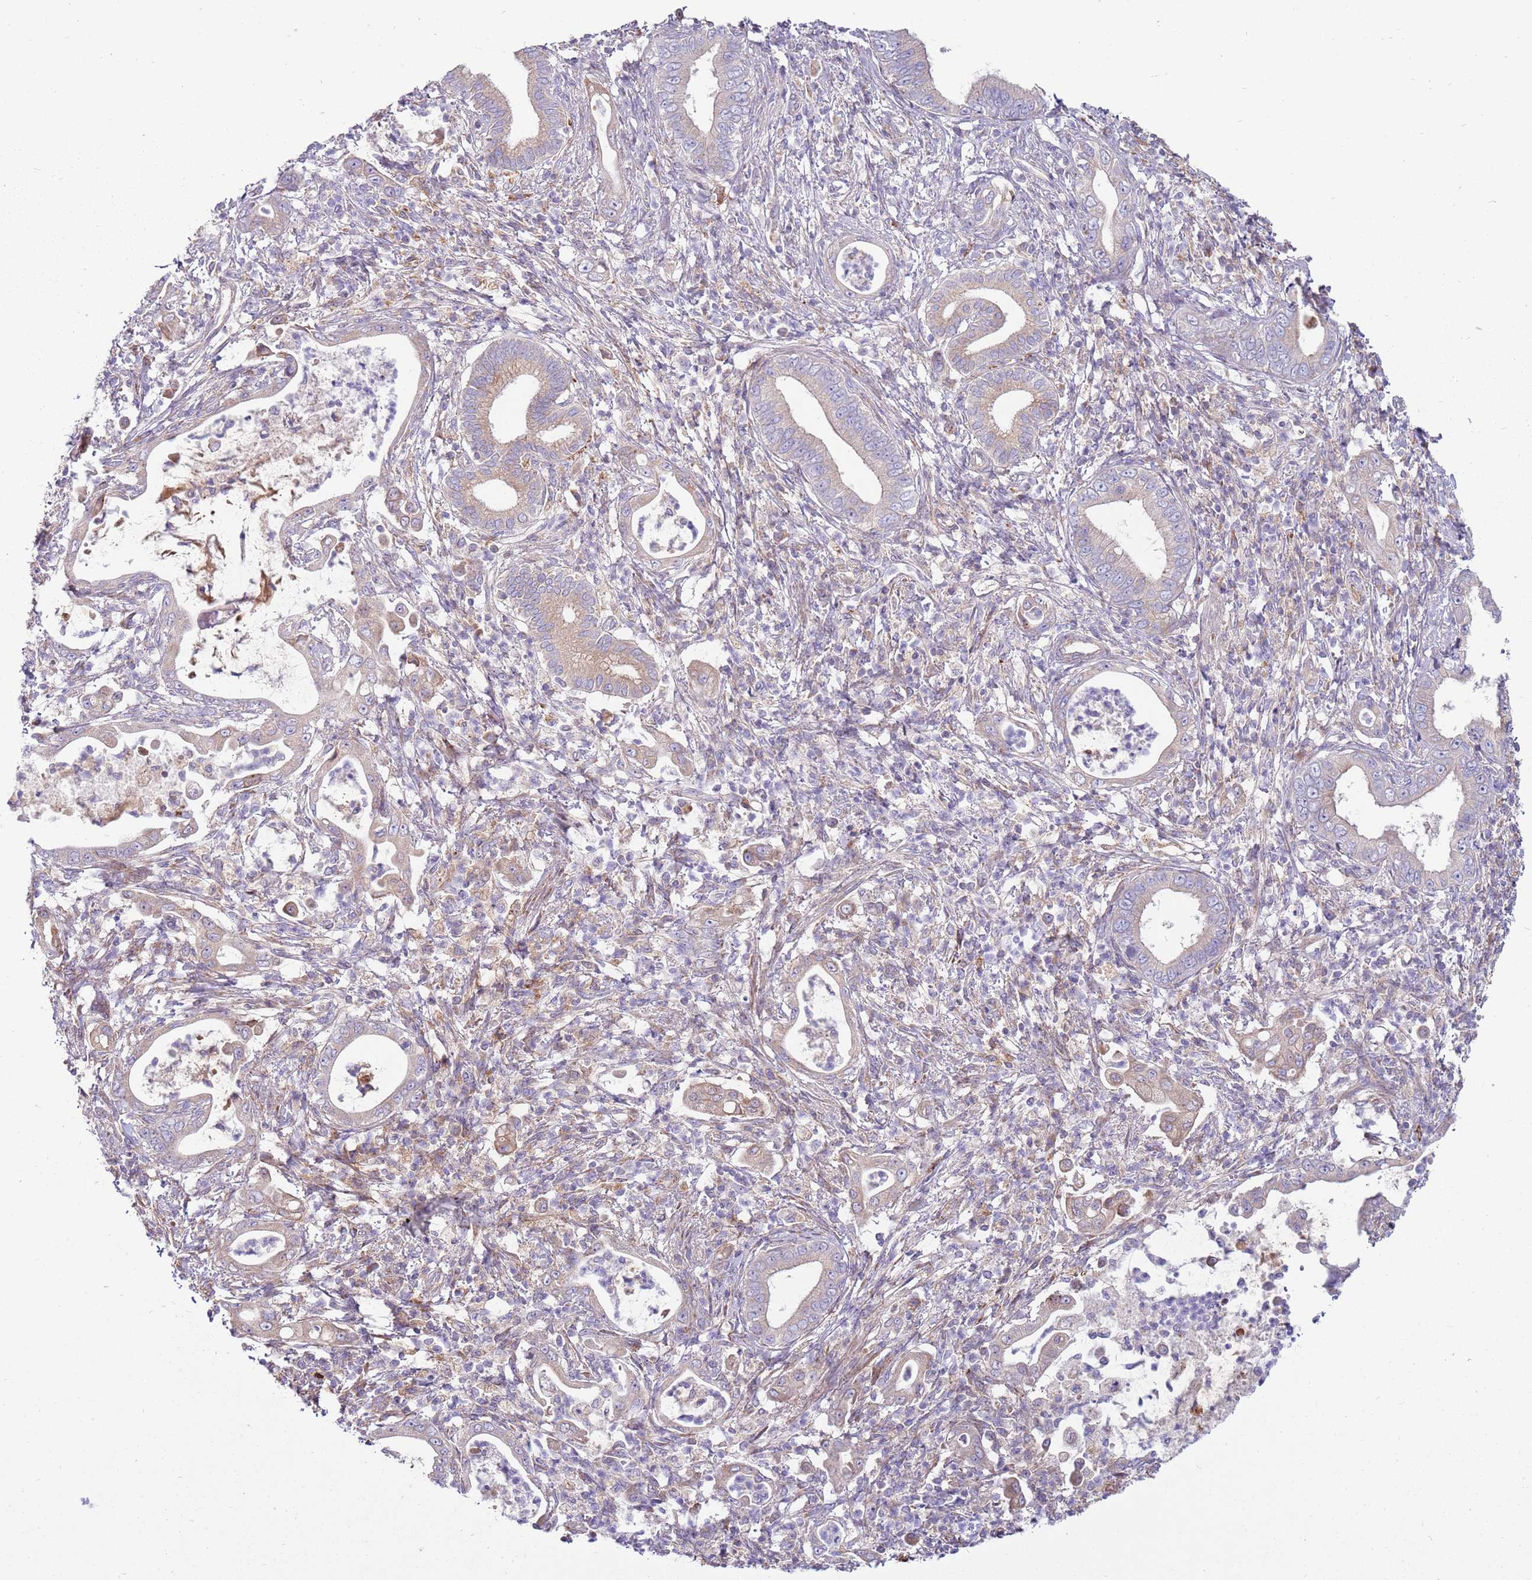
{"staining": {"intensity": "weak", "quantity": "<25%", "location": "cytoplasmic/membranous"}, "tissue": "pancreatic cancer", "cell_type": "Tumor cells", "image_type": "cancer", "snomed": [{"axis": "morphology", "description": "Normal tissue, NOS"}, {"axis": "morphology", "description": "Adenocarcinoma, NOS"}, {"axis": "topography", "description": "Pancreas"}], "caption": "Immunohistochemistry micrograph of human pancreatic adenocarcinoma stained for a protein (brown), which shows no staining in tumor cells.", "gene": "EMC1", "patient": {"sex": "female", "age": 55}}